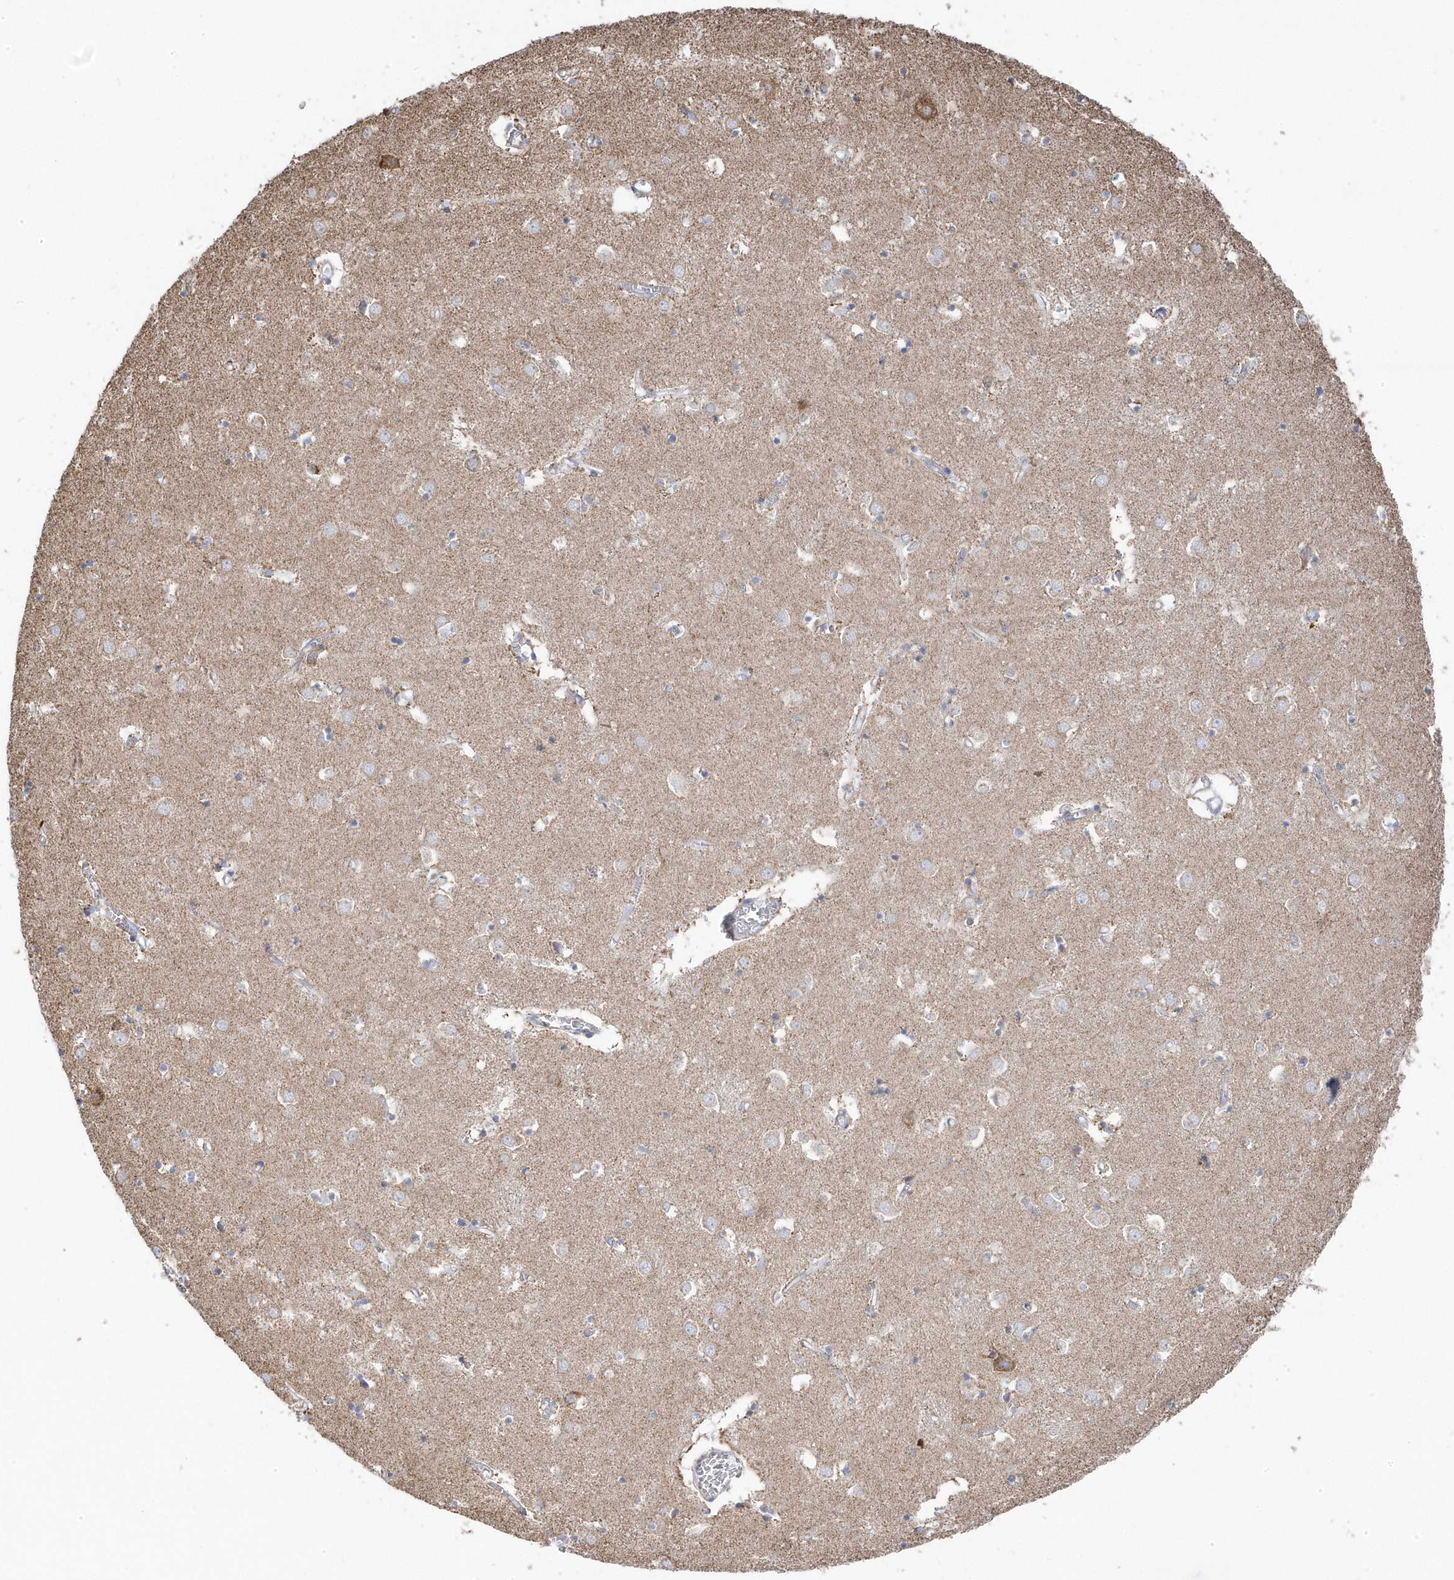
{"staining": {"intensity": "weak", "quantity": "<25%", "location": "cytoplasmic/membranous"}, "tissue": "caudate", "cell_type": "Glial cells", "image_type": "normal", "snomed": [{"axis": "morphology", "description": "Normal tissue, NOS"}, {"axis": "topography", "description": "Lateral ventricle wall"}], "caption": "The histopathology image exhibits no staining of glial cells in normal caudate.", "gene": "GTPBP8", "patient": {"sex": "male", "age": 70}}